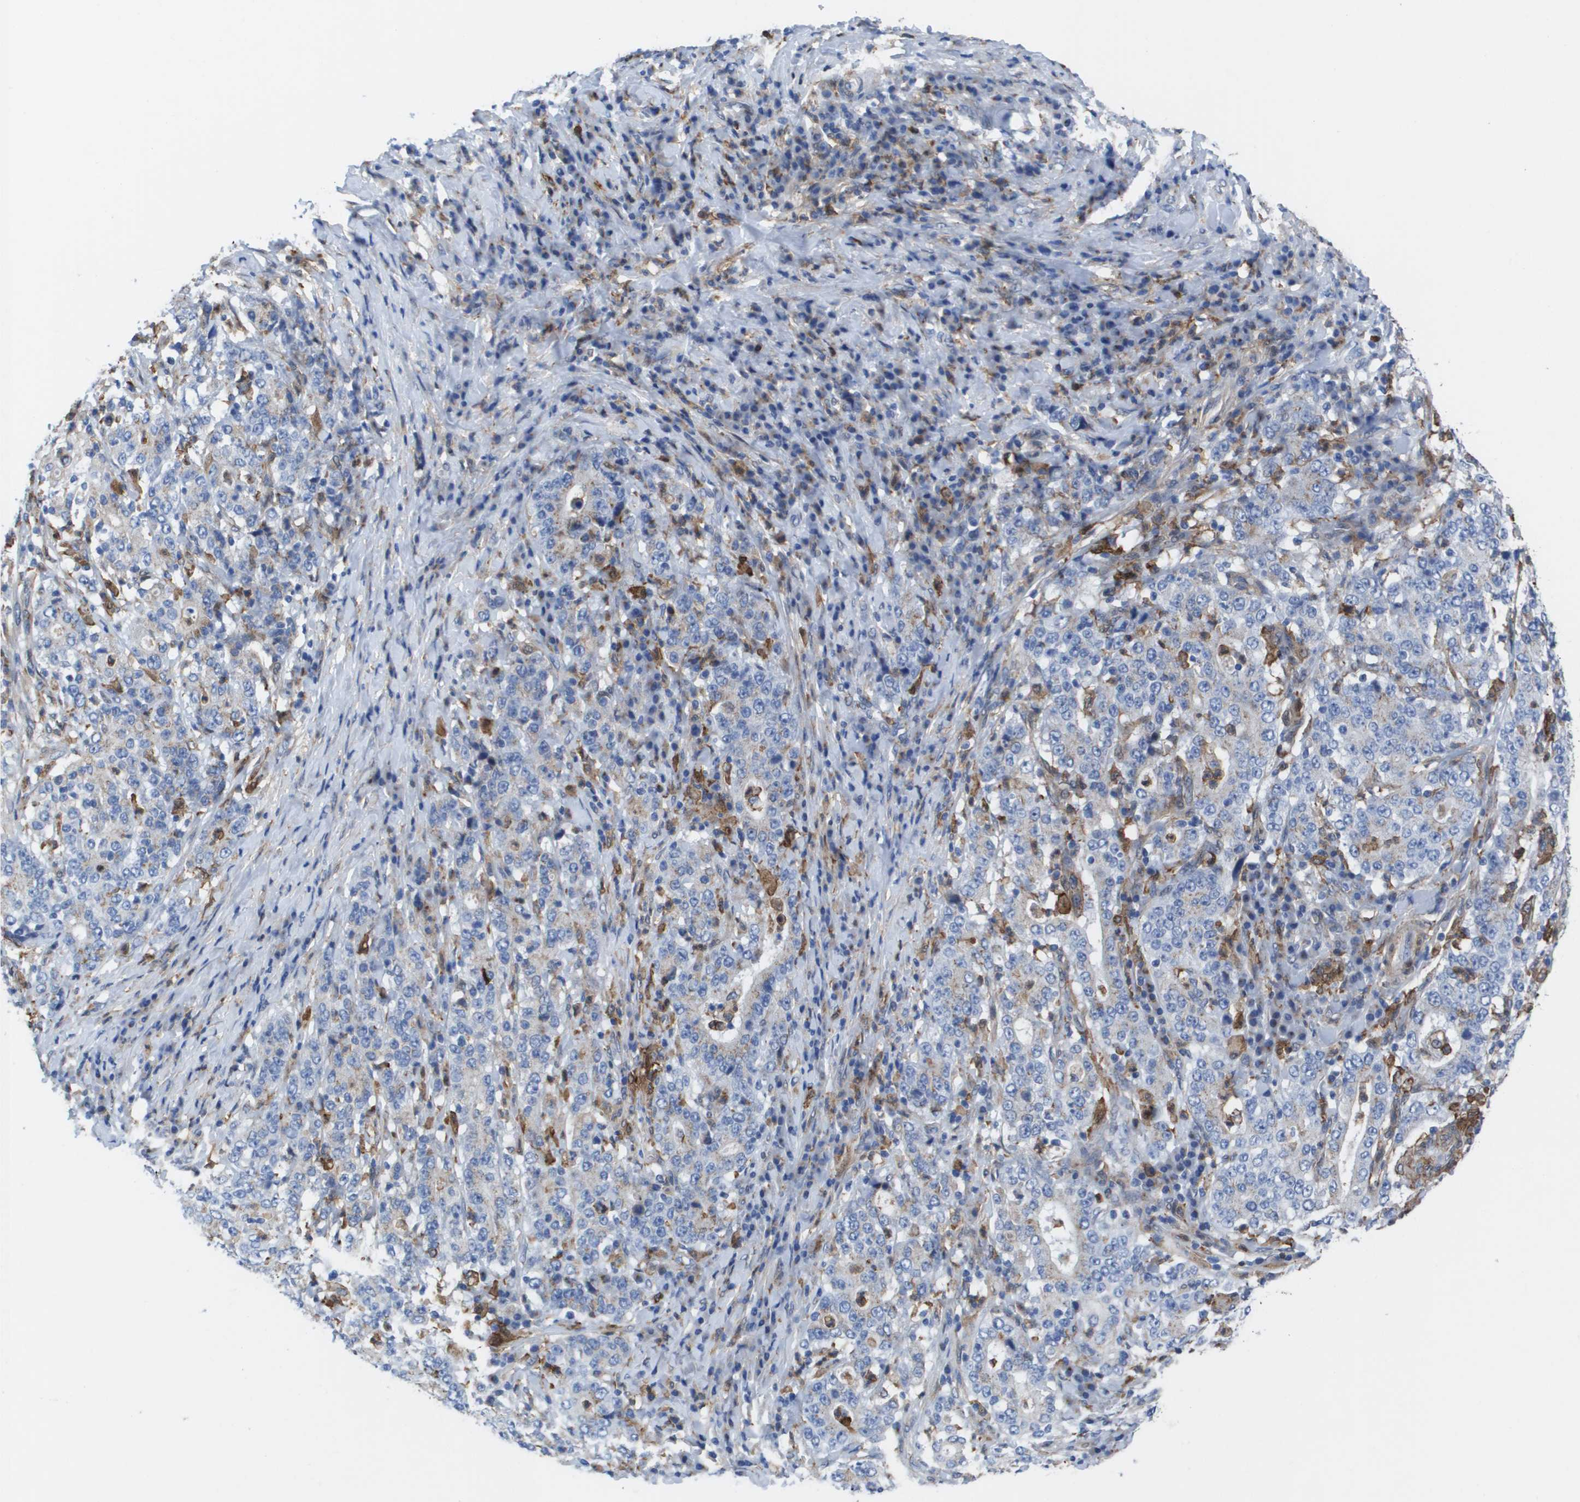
{"staining": {"intensity": "negative", "quantity": "none", "location": "none"}, "tissue": "stomach cancer", "cell_type": "Tumor cells", "image_type": "cancer", "snomed": [{"axis": "morphology", "description": "Normal tissue, NOS"}, {"axis": "morphology", "description": "Adenocarcinoma, NOS"}, {"axis": "topography", "description": "Stomach, upper"}, {"axis": "topography", "description": "Stomach"}], "caption": "A high-resolution histopathology image shows immunohistochemistry (IHC) staining of stomach cancer, which demonstrates no significant expression in tumor cells. (Immunohistochemistry (ihc), brightfield microscopy, high magnification).", "gene": "SLC37A2", "patient": {"sex": "male", "age": 59}}